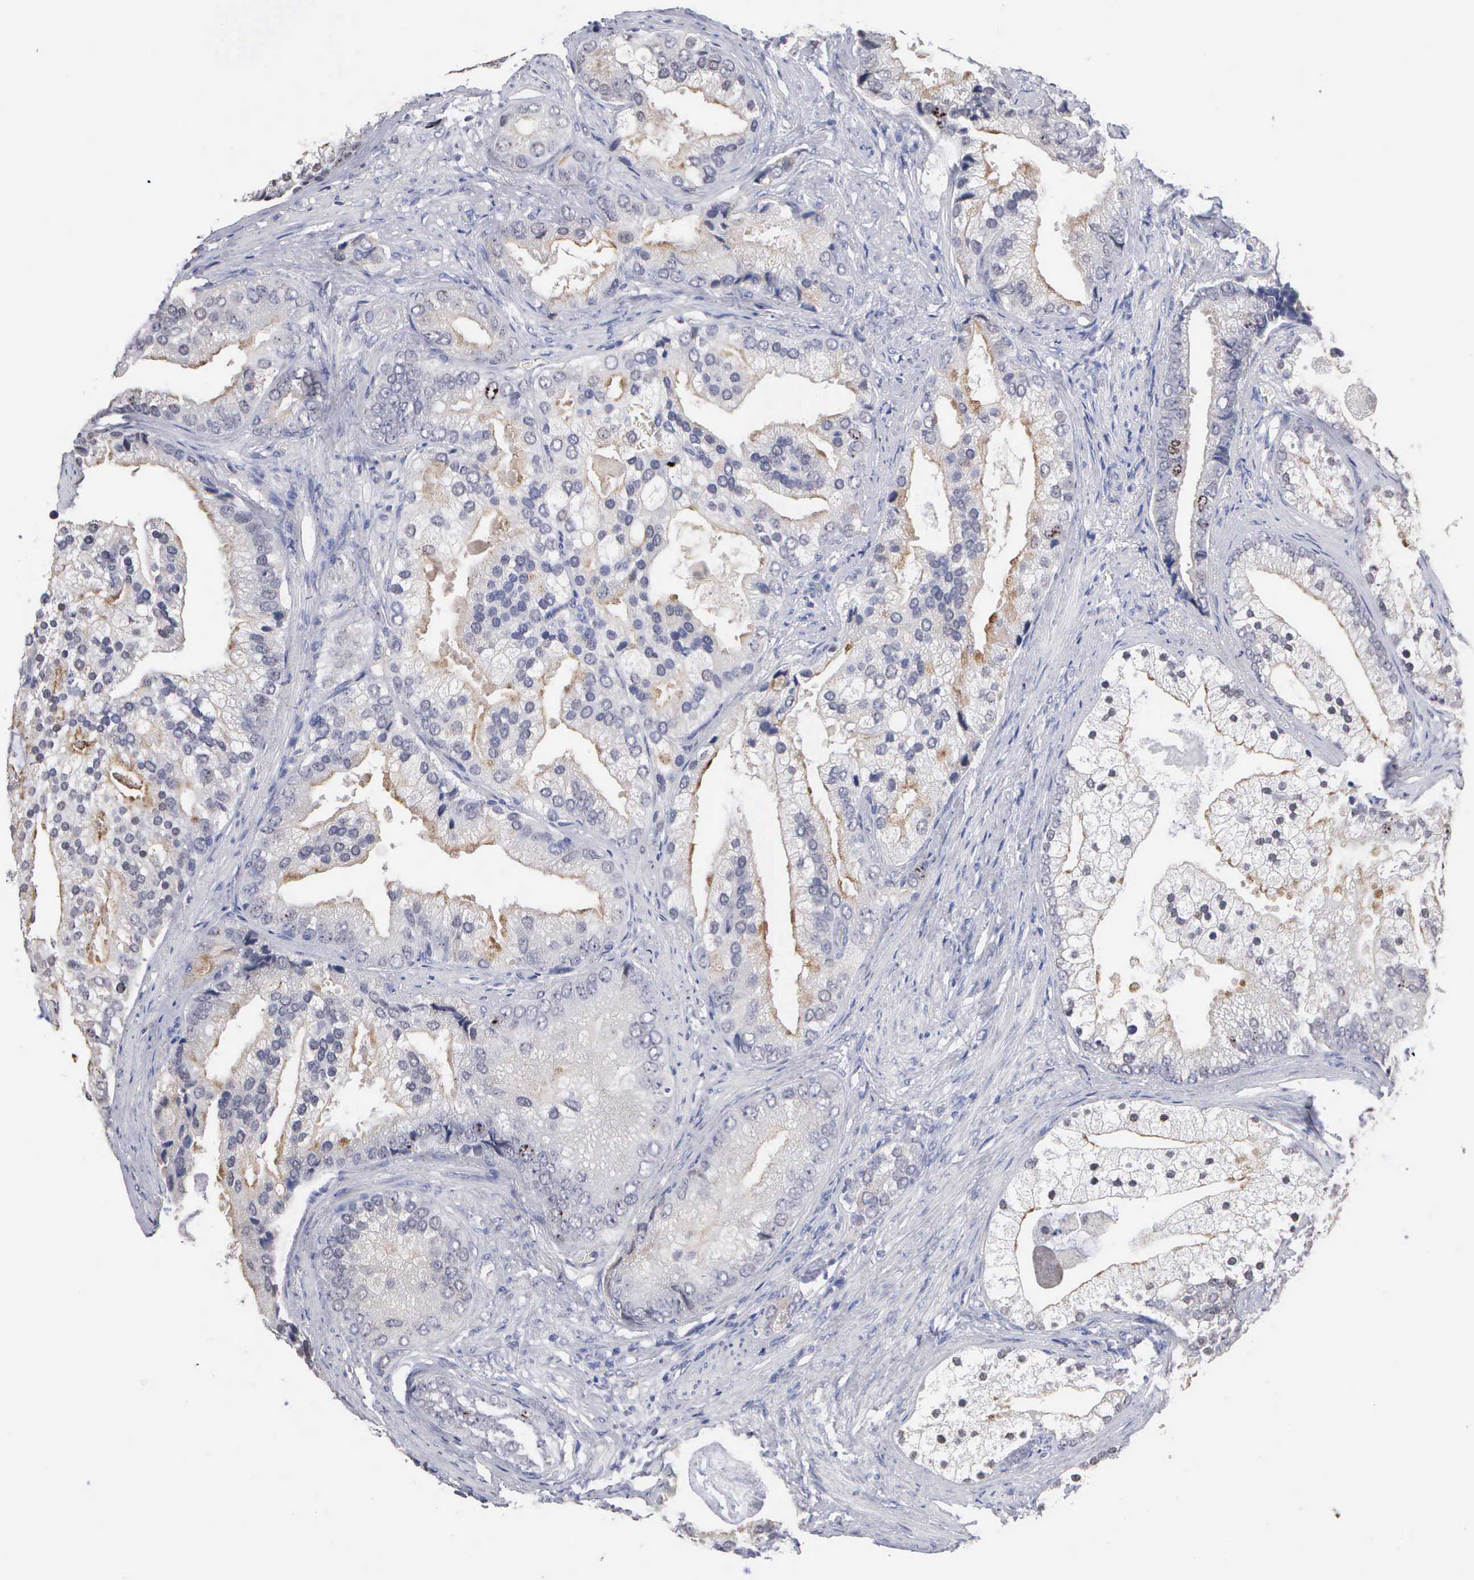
{"staining": {"intensity": "negative", "quantity": "none", "location": "none"}, "tissue": "prostate cancer", "cell_type": "Tumor cells", "image_type": "cancer", "snomed": [{"axis": "morphology", "description": "Adenocarcinoma, Low grade"}, {"axis": "topography", "description": "Prostate"}], "caption": "High magnification brightfield microscopy of prostate cancer stained with DAB (brown) and counterstained with hematoxylin (blue): tumor cells show no significant positivity.", "gene": "KDM6A", "patient": {"sex": "male", "age": 71}}